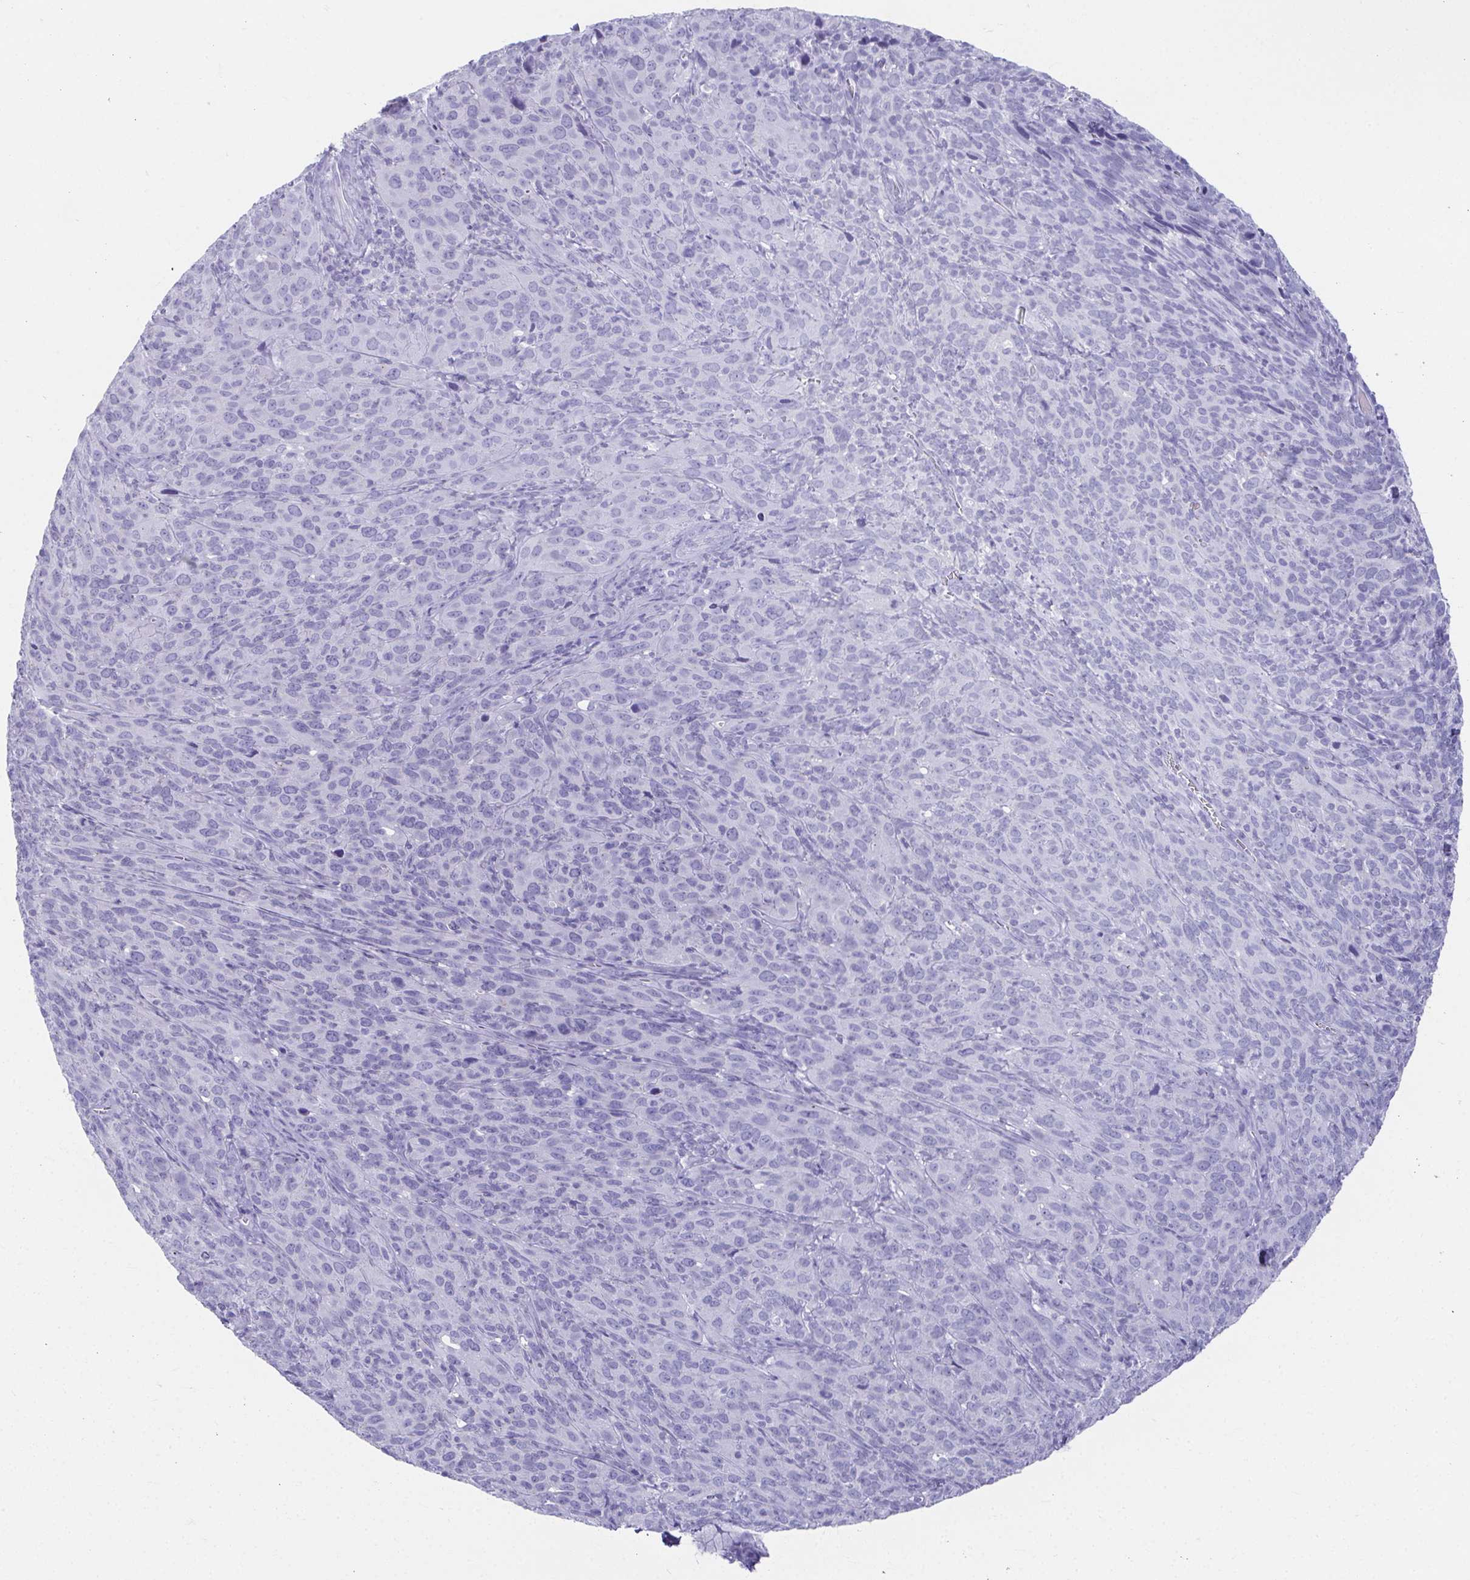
{"staining": {"intensity": "negative", "quantity": "none", "location": "none"}, "tissue": "cervical cancer", "cell_type": "Tumor cells", "image_type": "cancer", "snomed": [{"axis": "morphology", "description": "Normal tissue, NOS"}, {"axis": "morphology", "description": "Squamous cell carcinoma, NOS"}, {"axis": "topography", "description": "Cervix"}], "caption": "The micrograph exhibits no significant staining in tumor cells of cervical squamous cell carcinoma.", "gene": "GHRL", "patient": {"sex": "female", "age": 51}}